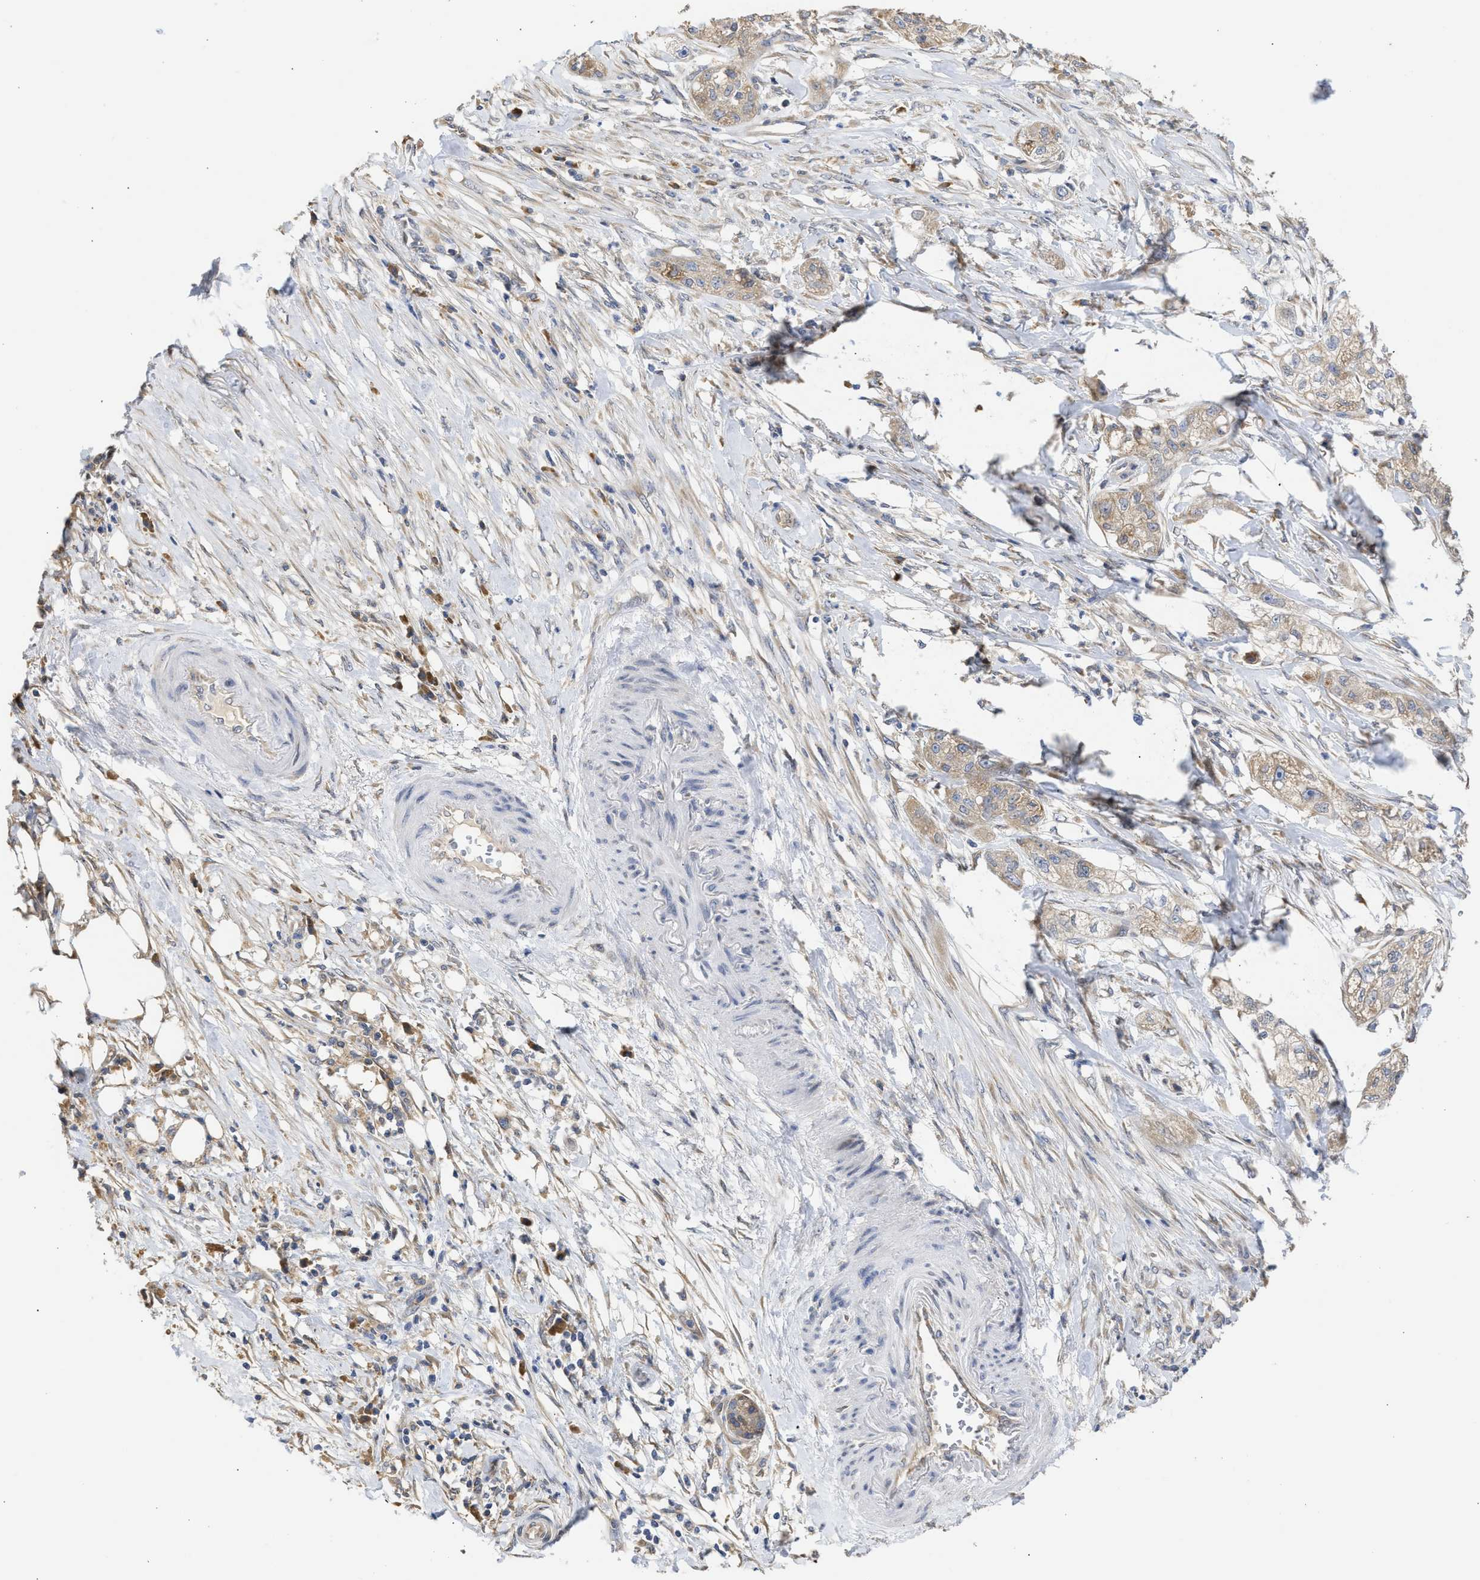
{"staining": {"intensity": "weak", "quantity": "25%-75%", "location": "cytoplasmic/membranous"}, "tissue": "pancreatic cancer", "cell_type": "Tumor cells", "image_type": "cancer", "snomed": [{"axis": "morphology", "description": "Adenocarcinoma, NOS"}, {"axis": "topography", "description": "Pancreas"}], "caption": "Protein staining of pancreatic adenocarcinoma tissue shows weak cytoplasmic/membranous staining in about 25%-75% of tumor cells.", "gene": "TMED1", "patient": {"sex": "female", "age": 78}}